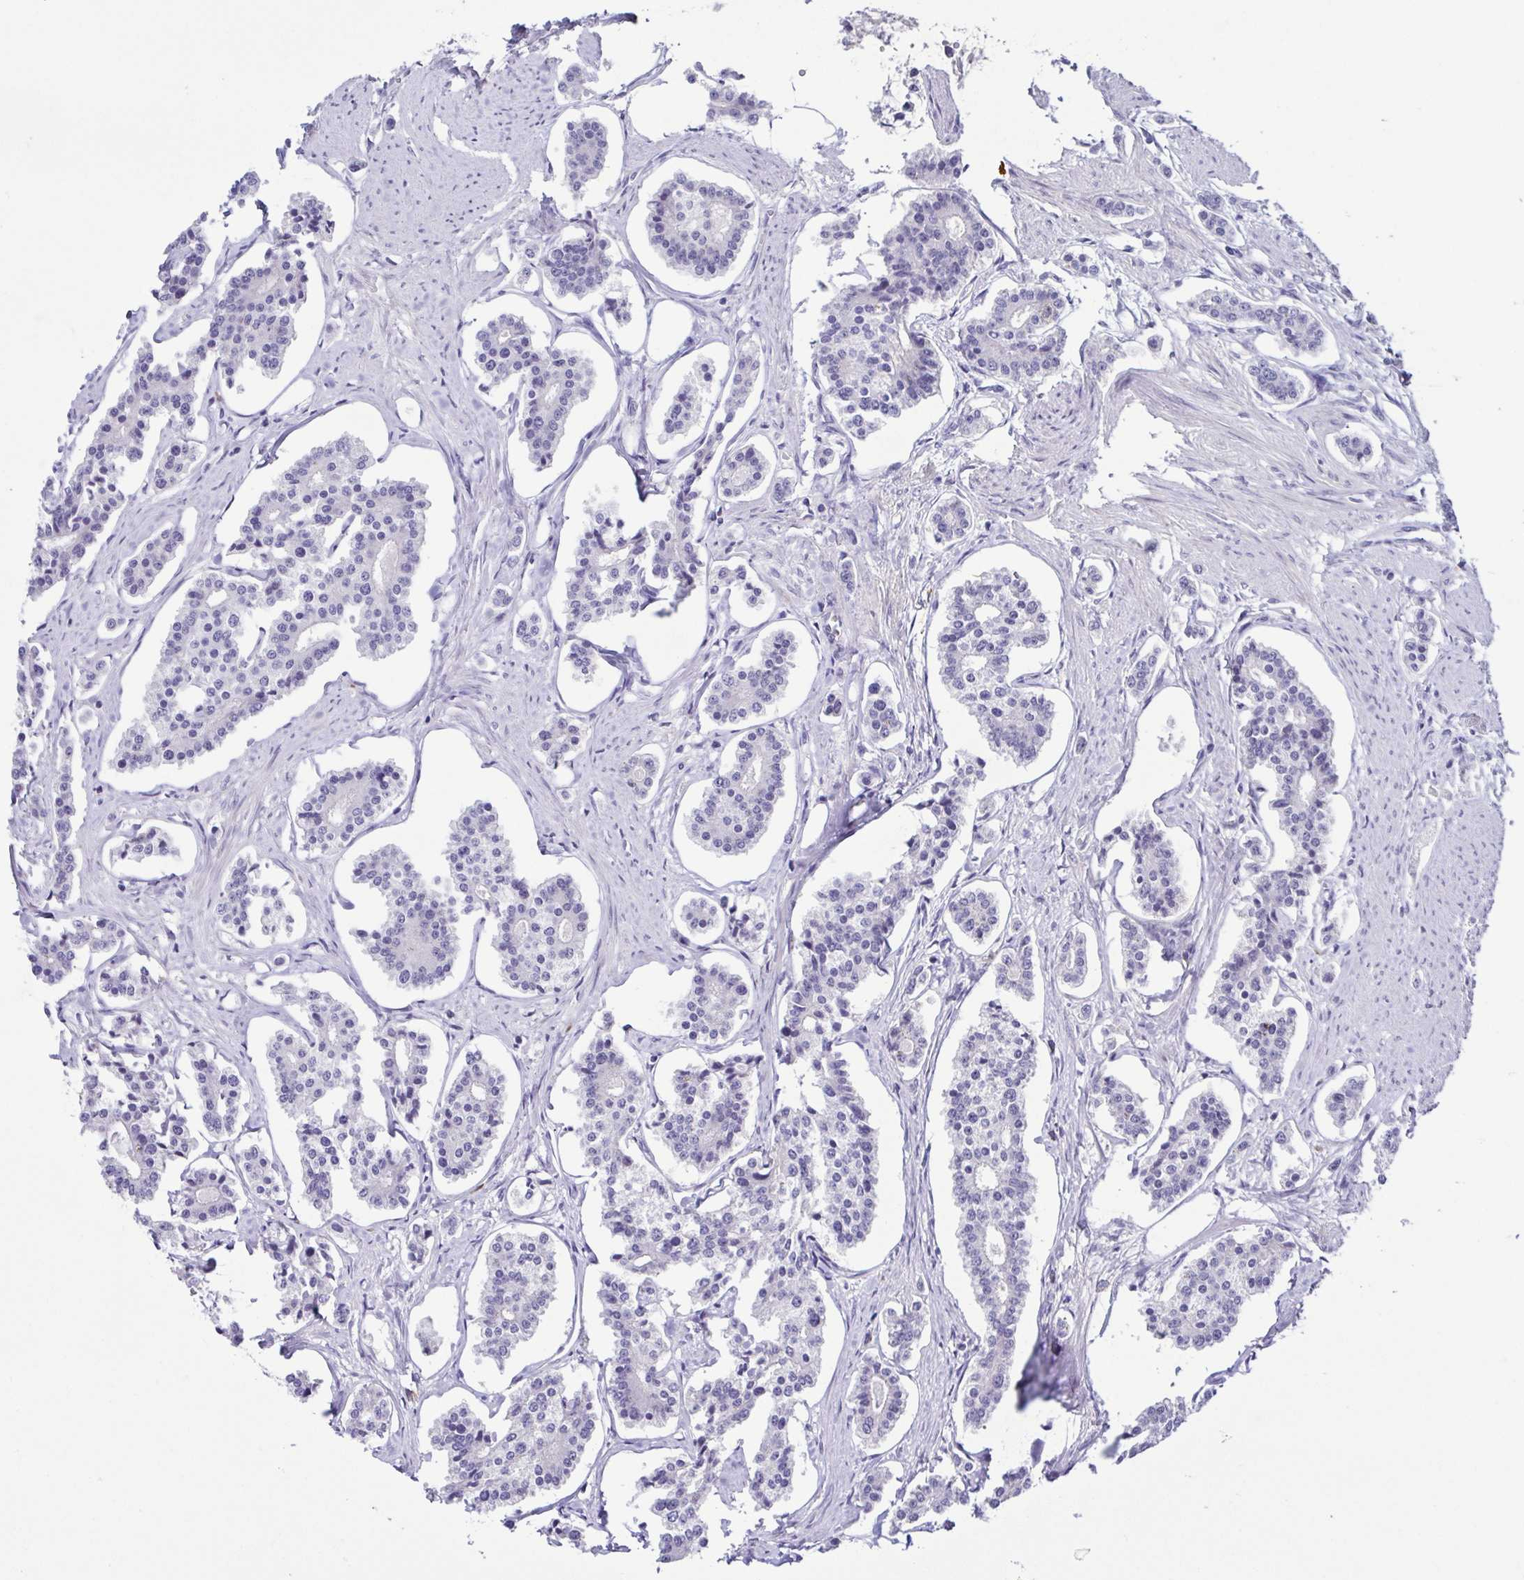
{"staining": {"intensity": "negative", "quantity": "none", "location": "none"}, "tissue": "carcinoid", "cell_type": "Tumor cells", "image_type": "cancer", "snomed": [{"axis": "morphology", "description": "Carcinoid, malignant, NOS"}, {"axis": "topography", "description": "Small intestine"}], "caption": "The histopathology image reveals no staining of tumor cells in carcinoid.", "gene": "TERT", "patient": {"sex": "female", "age": 65}}